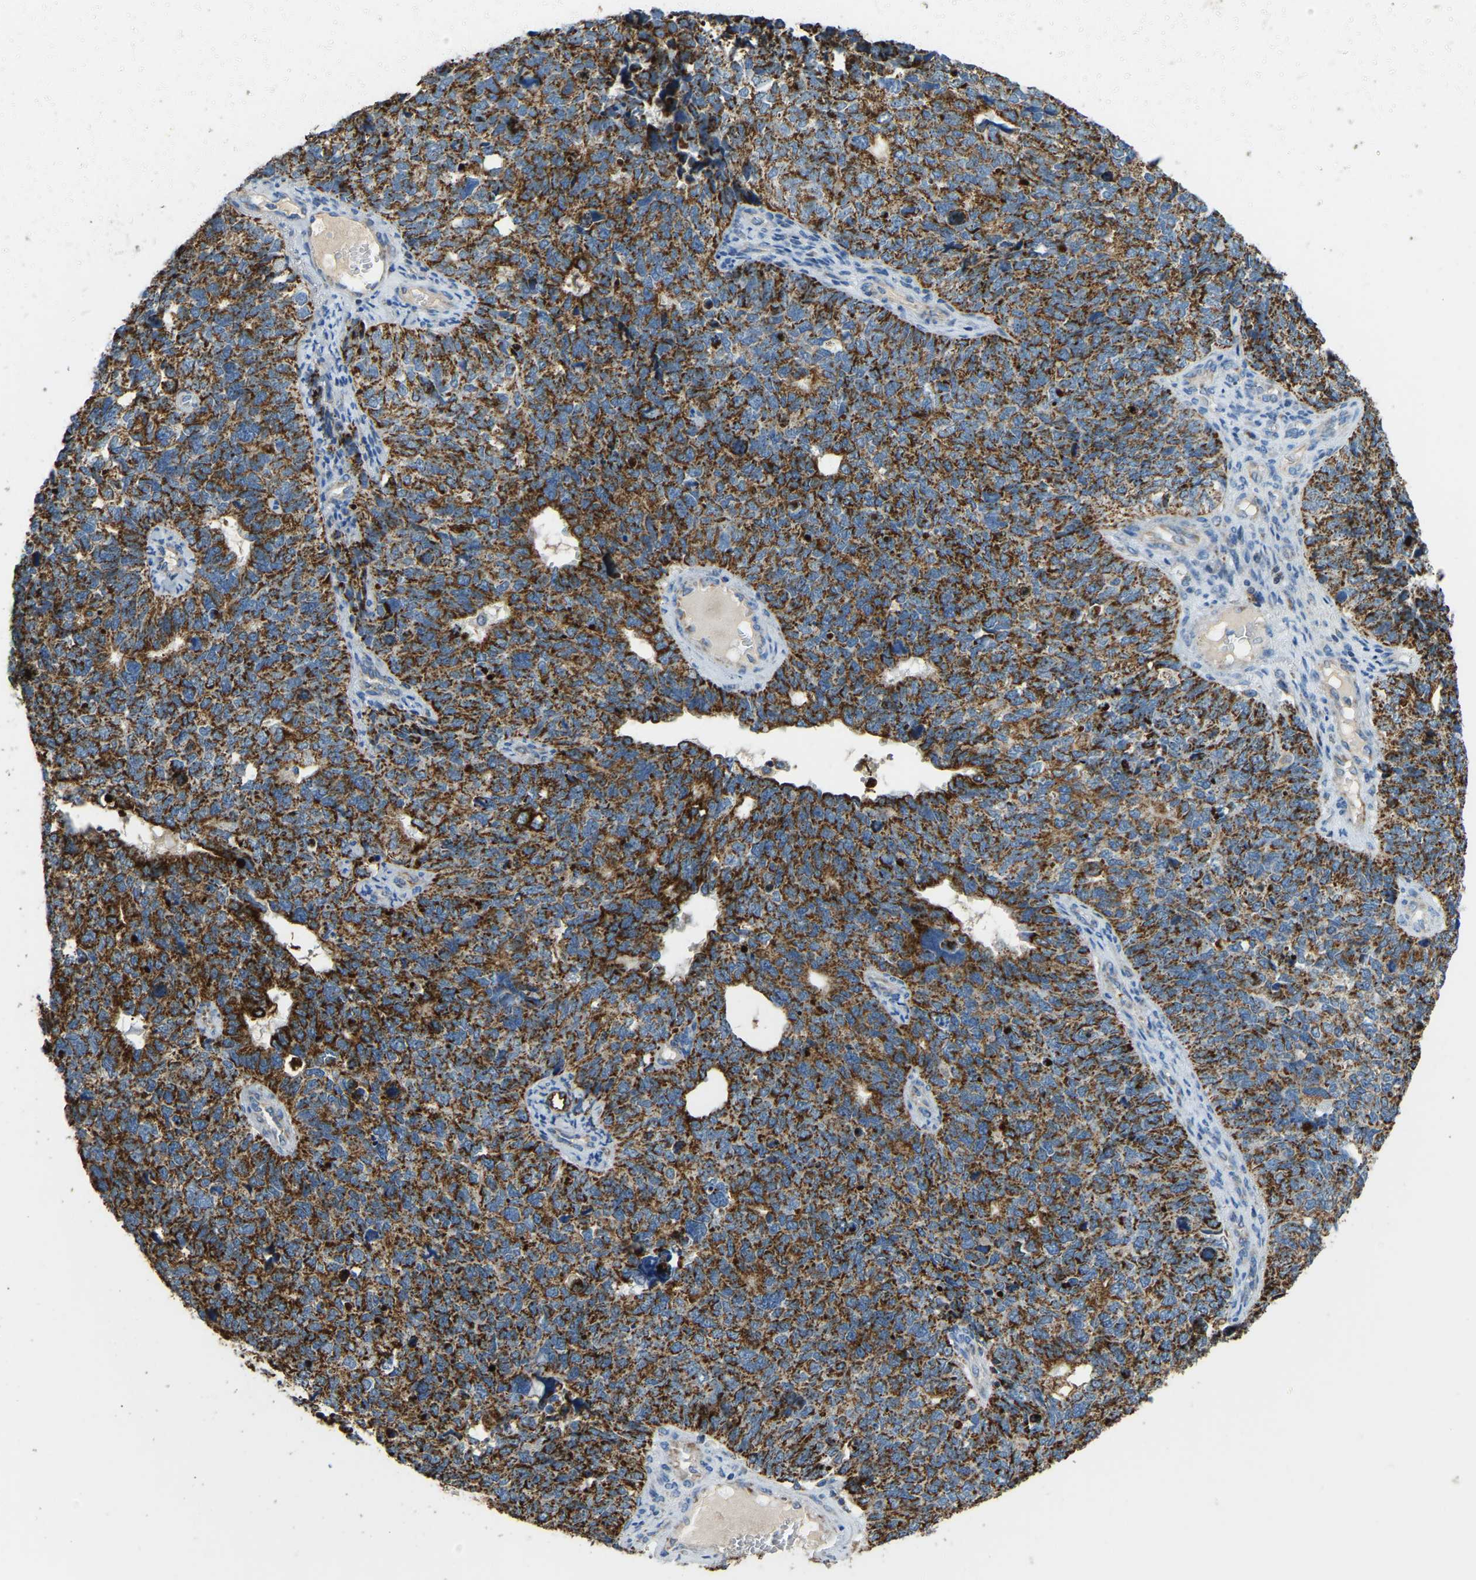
{"staining": {"intensity": "strong", "quantity": ">75%", "location": "cytoplasmic/membranous"}, "tissue": "cervical cancer", "cell_type": "Tumor cells", "image_type": "cancer", "snomed": [{"axis": "morphology", "description": "Squamous cell carcinoma, NOS"}, {"axis": "topography", "description": "Cervix"}], "caption": "A histopathology image showing strong cytoplasmic/membranous staining in about >75% of tumor cells in cervical cancer, as visualized by brown immunohistochemical staining.", "gene": "ZNF200", "patient": {"sex": "female", "age": 63}}